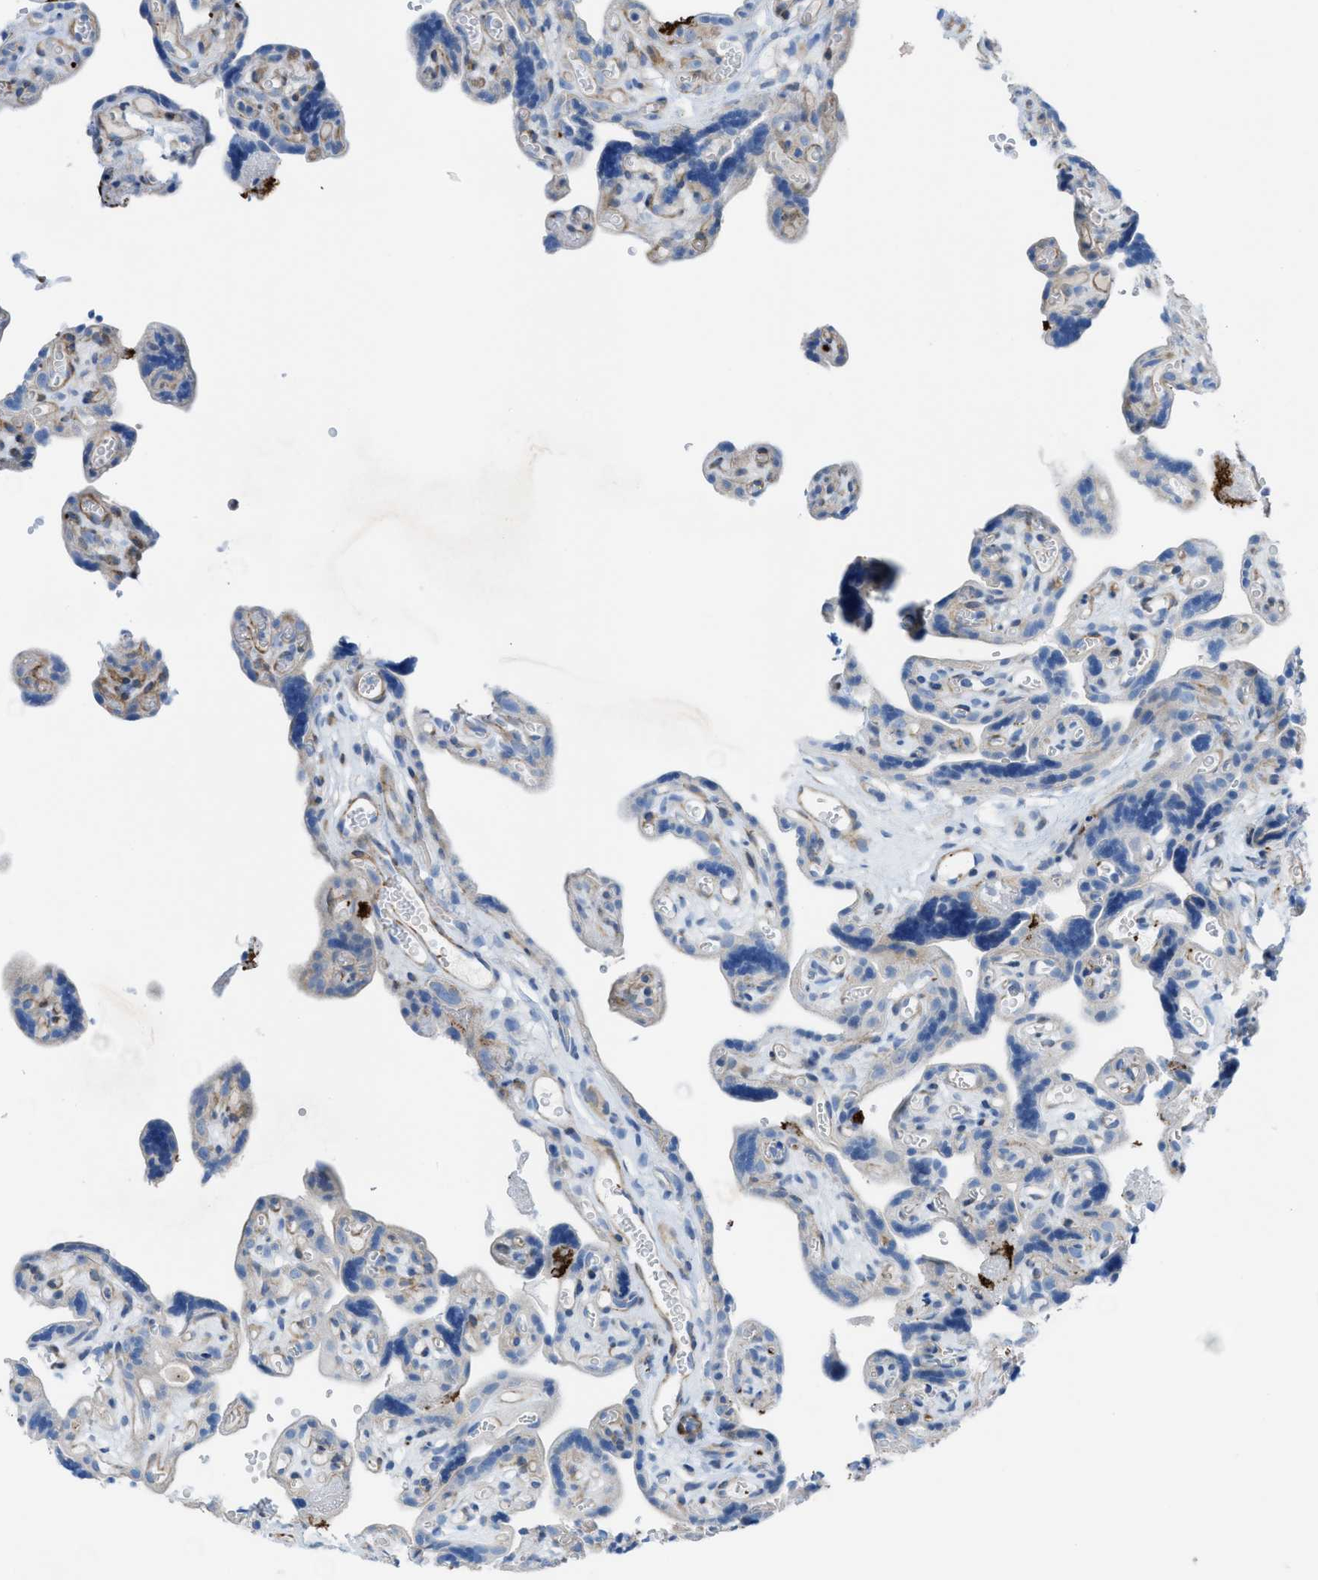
{"staining": {"intensity": "weak", "quantity": "<25%", "location": "cytoplasmic/membranous"}, "tissue": "placenta", "cell_type": "Decidual cells", "image_type": "normal", "snomed": [{"axis": "morphology", "description": "Normal tissue, NOS"}, {"axis": "topography", "description": "Placenta"}], "caption": "The histopathology image shows no significant expression in decidual cells of placenta.", "gene": "KCNH7", "patient": {"sex": "female", "age": 30}}